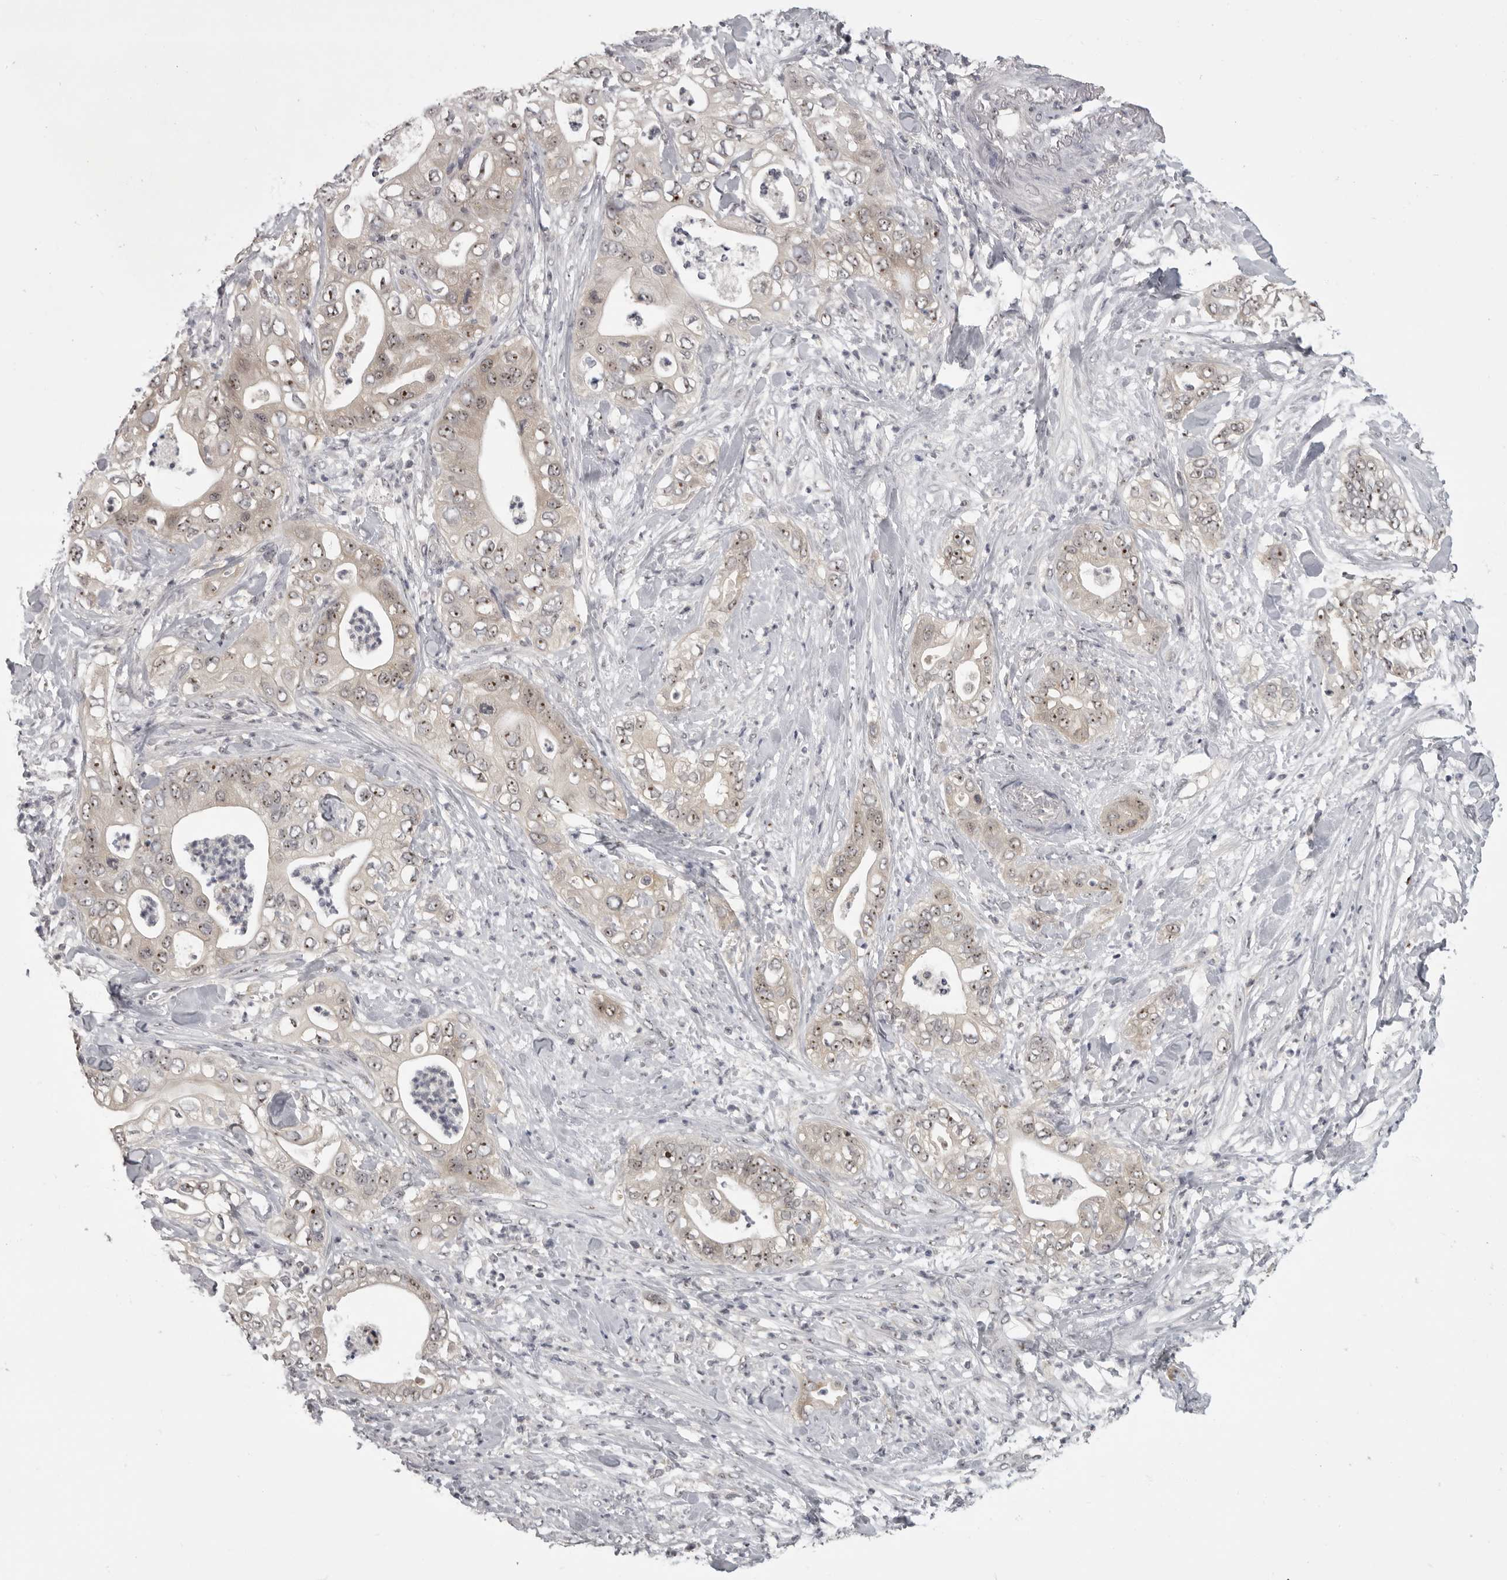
{"staining": {"intensity": "weak", "quantity": ">75%", "location": "cytoplasmic/membranous,nuclear"}, "tissue": "pancreatic cancer", "cell_type": "Tumor cells", "image_type": "cancer", "snomed": [{"axis": "morphology", "description": "Adenocarcinoma, NOS"}, {"axis": "topography", "description": "Pancreas"}], "caption": "Immunohistochemistry (DAB (3,3'-diaminobenzidine)) staining of pancreatic cancer (adenocarcinoma) displays weak cytoplasmic/membranous and nuclear protein positivity in approximately >75% of tumor cells.", "gene": "MRTO4", "patient": {"sex": "female", "age": 78}}